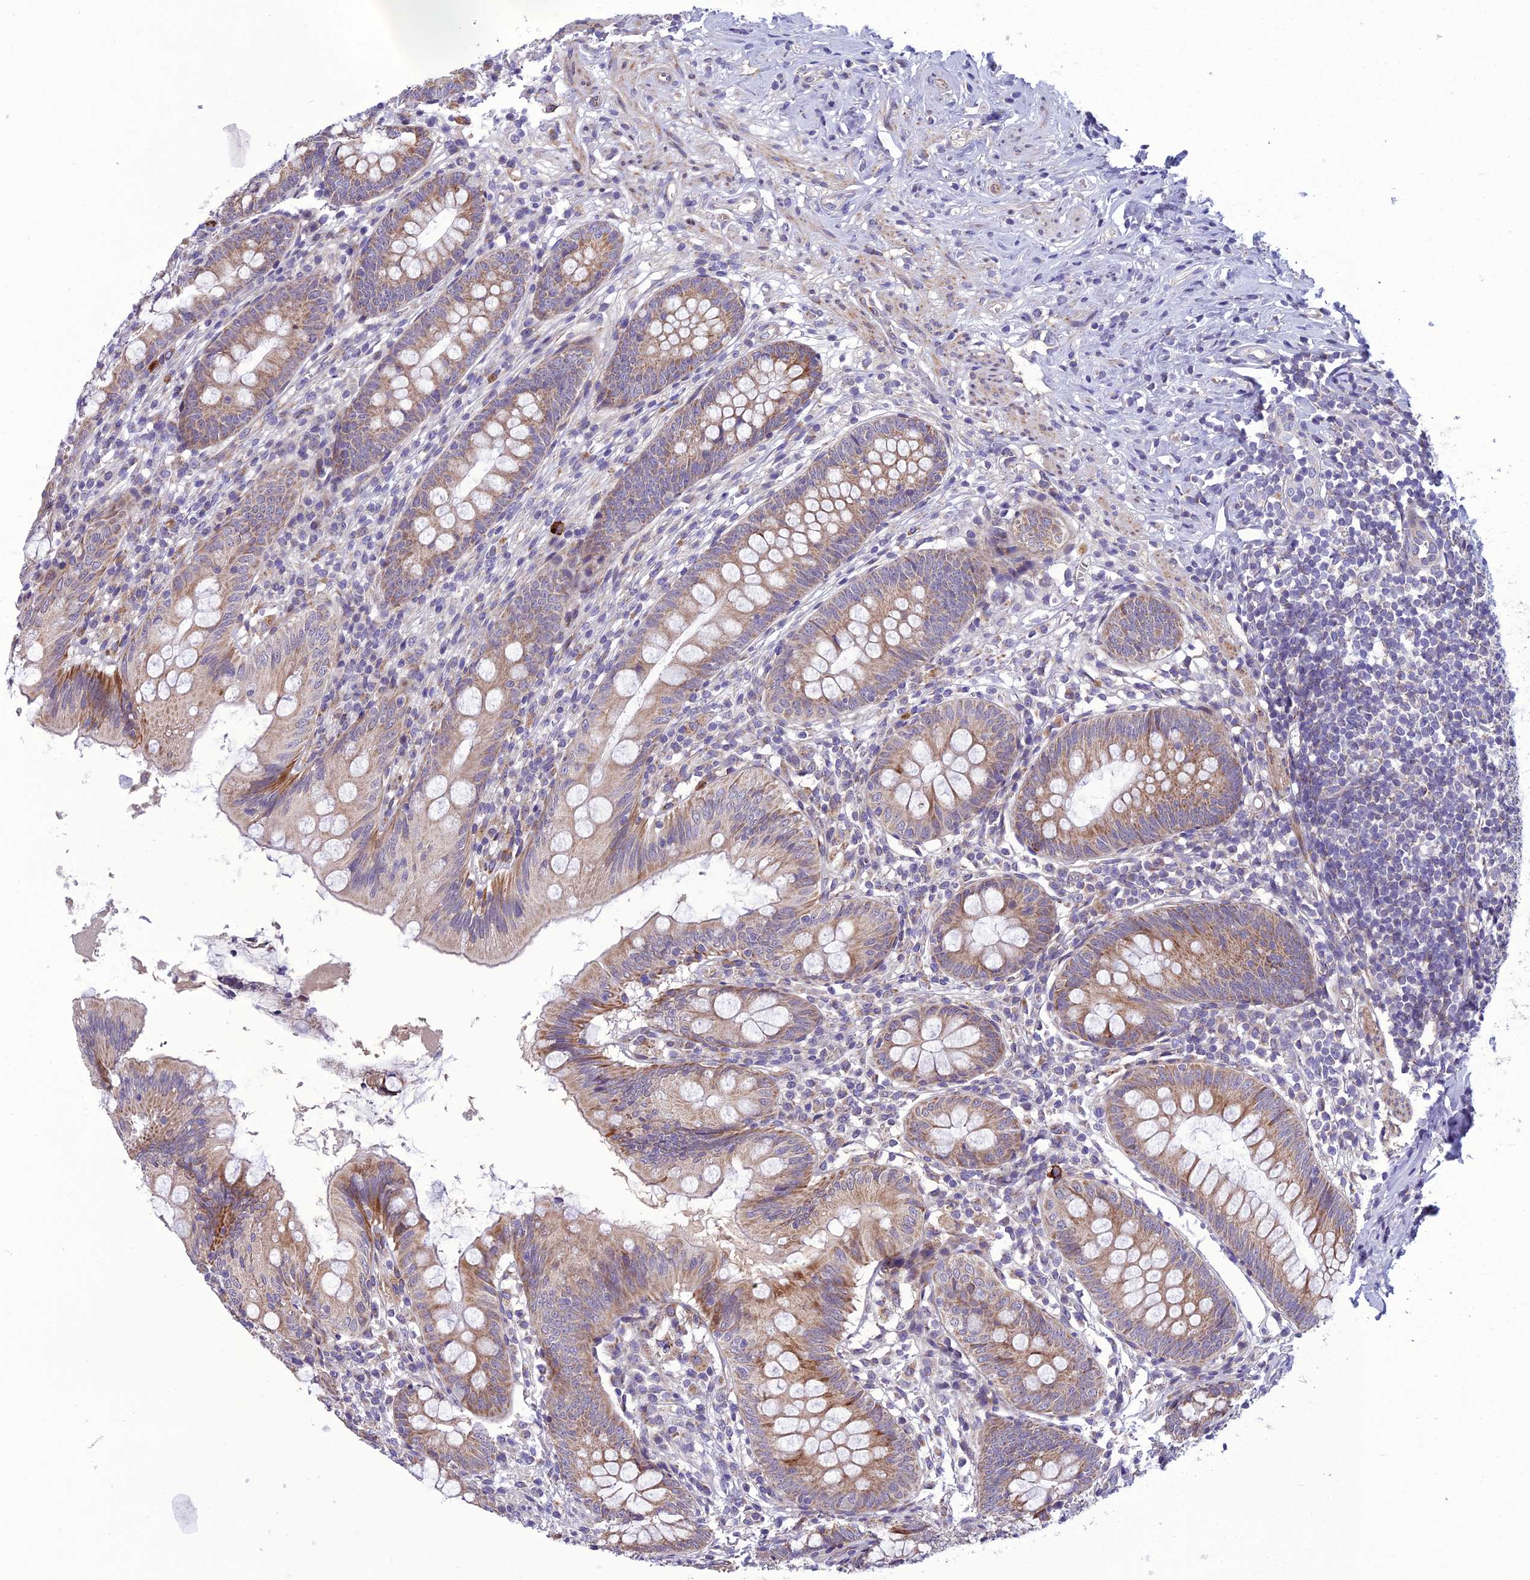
{"staining": {"intensity": "moderate", "quantity": ">75%", "location": "cytoplasmic/membranous"}, "tissue": "appendix", "cell_type": "Glandular cells", "image_type": "normal", "snomed": [{"axis": "morphology", "description": "Normal tissue, NOS"}, {"axis": "topography", "description": "Appendix"}], "caption": "Immunohistochemistry (DAB) staining of unremarkable human appendix reveals moderate cytoplasmic/membranous protein staining in approximately >75% of glandular cells.", "gene": "NODAL", "patient": {"sex": "female", "age": 51}}